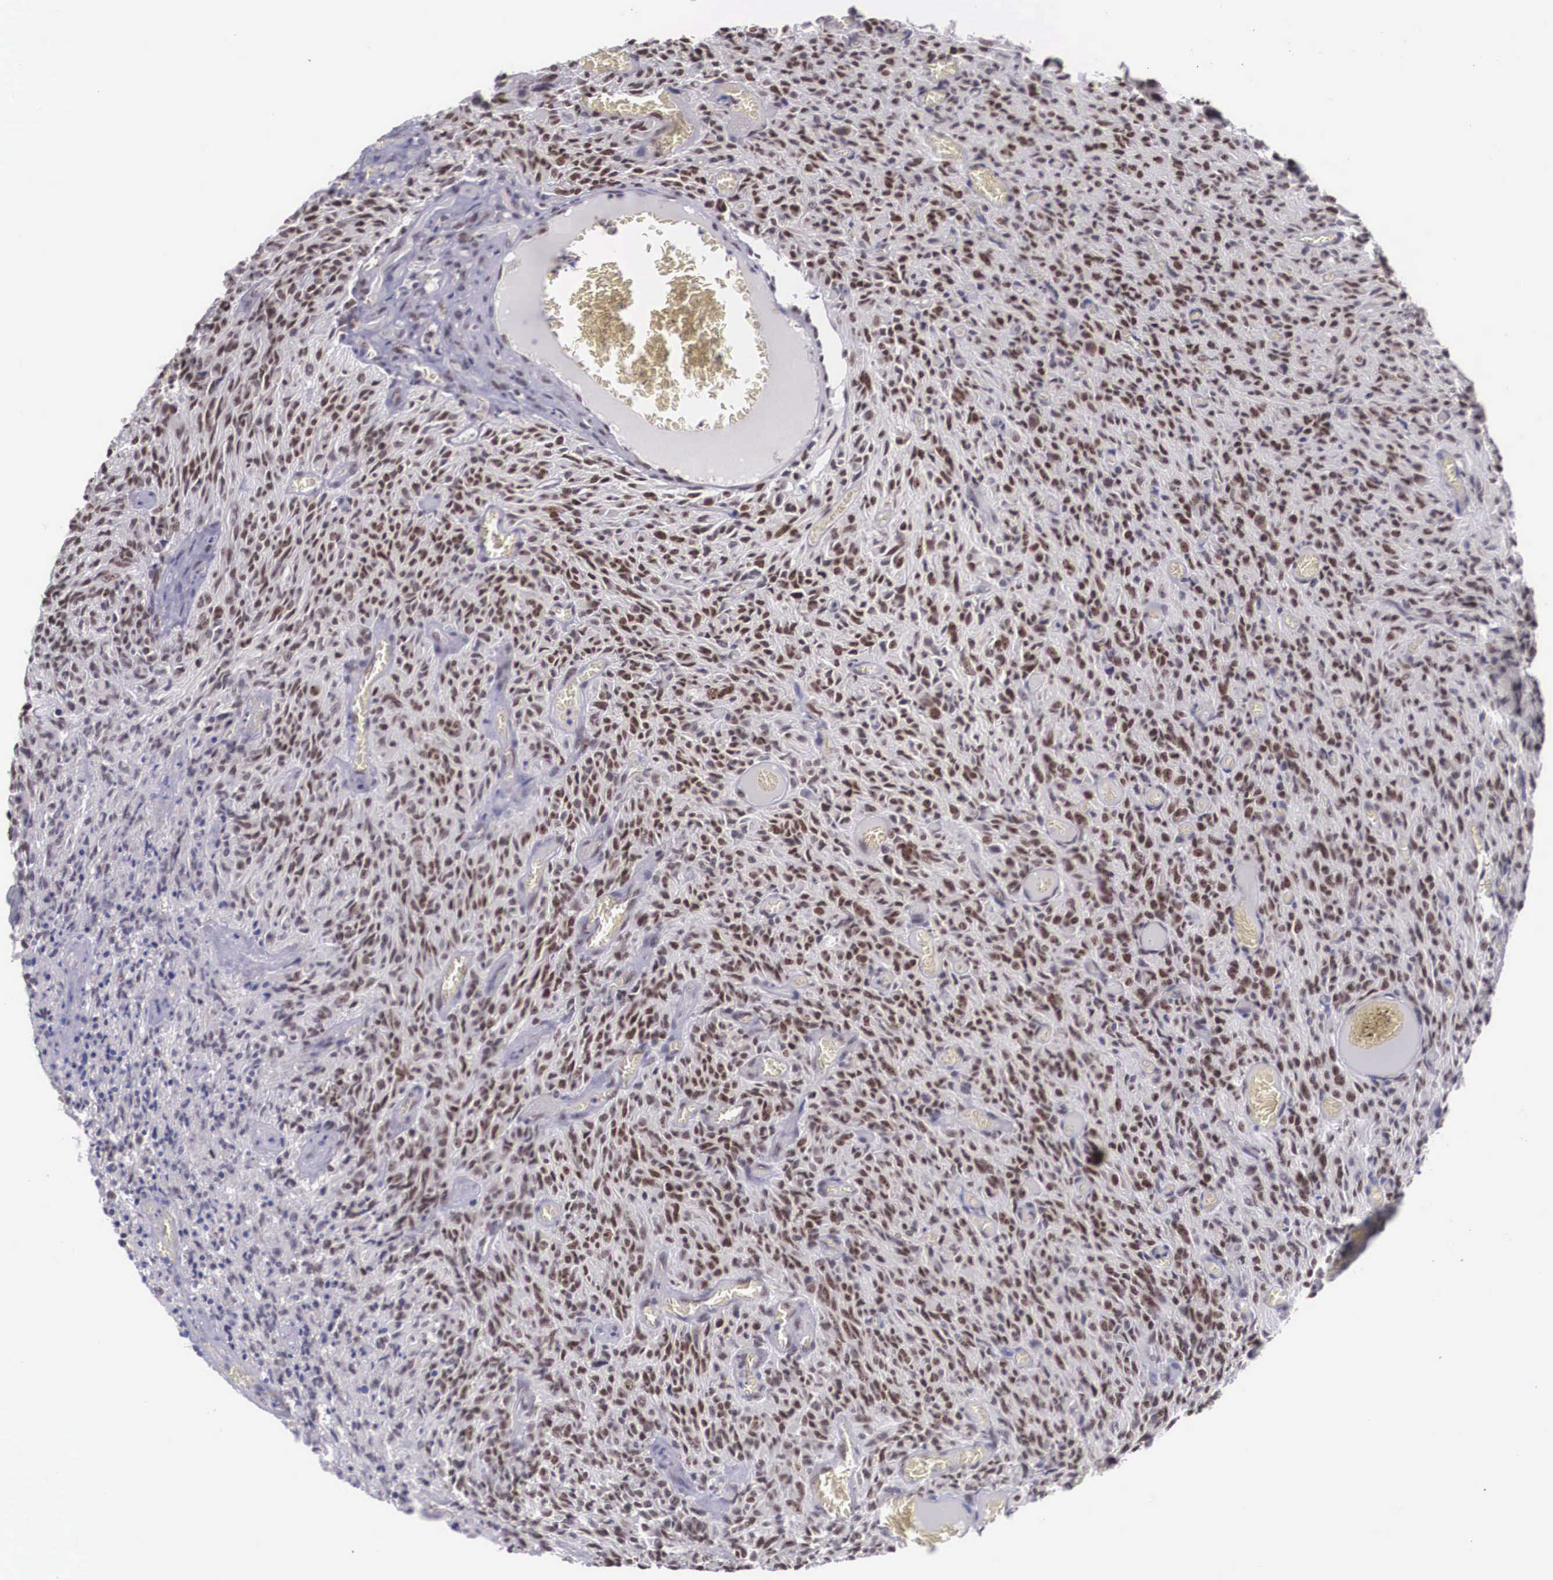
{"staining": {"intensity": "moderate", "quantity": ">75%", "location": "nuclear"}, "tissue": "glioma", "cell_type": "Tumor cells", "image_type": "cancer", "snomed": [{"axis": "morphology", "description": "Glioma, malignant, High grade"}, {"axis": "topography", "description": "Brain"}], "caption": "Immunohistochemical staining of human glioma reveals moderate nuclear protein positivity in approximately >75% of tumor cells. (IHC, brightfield microscopy, high magnification).", "gene": "ZNF275", "patient": {"sex": "male", "age": 56}}